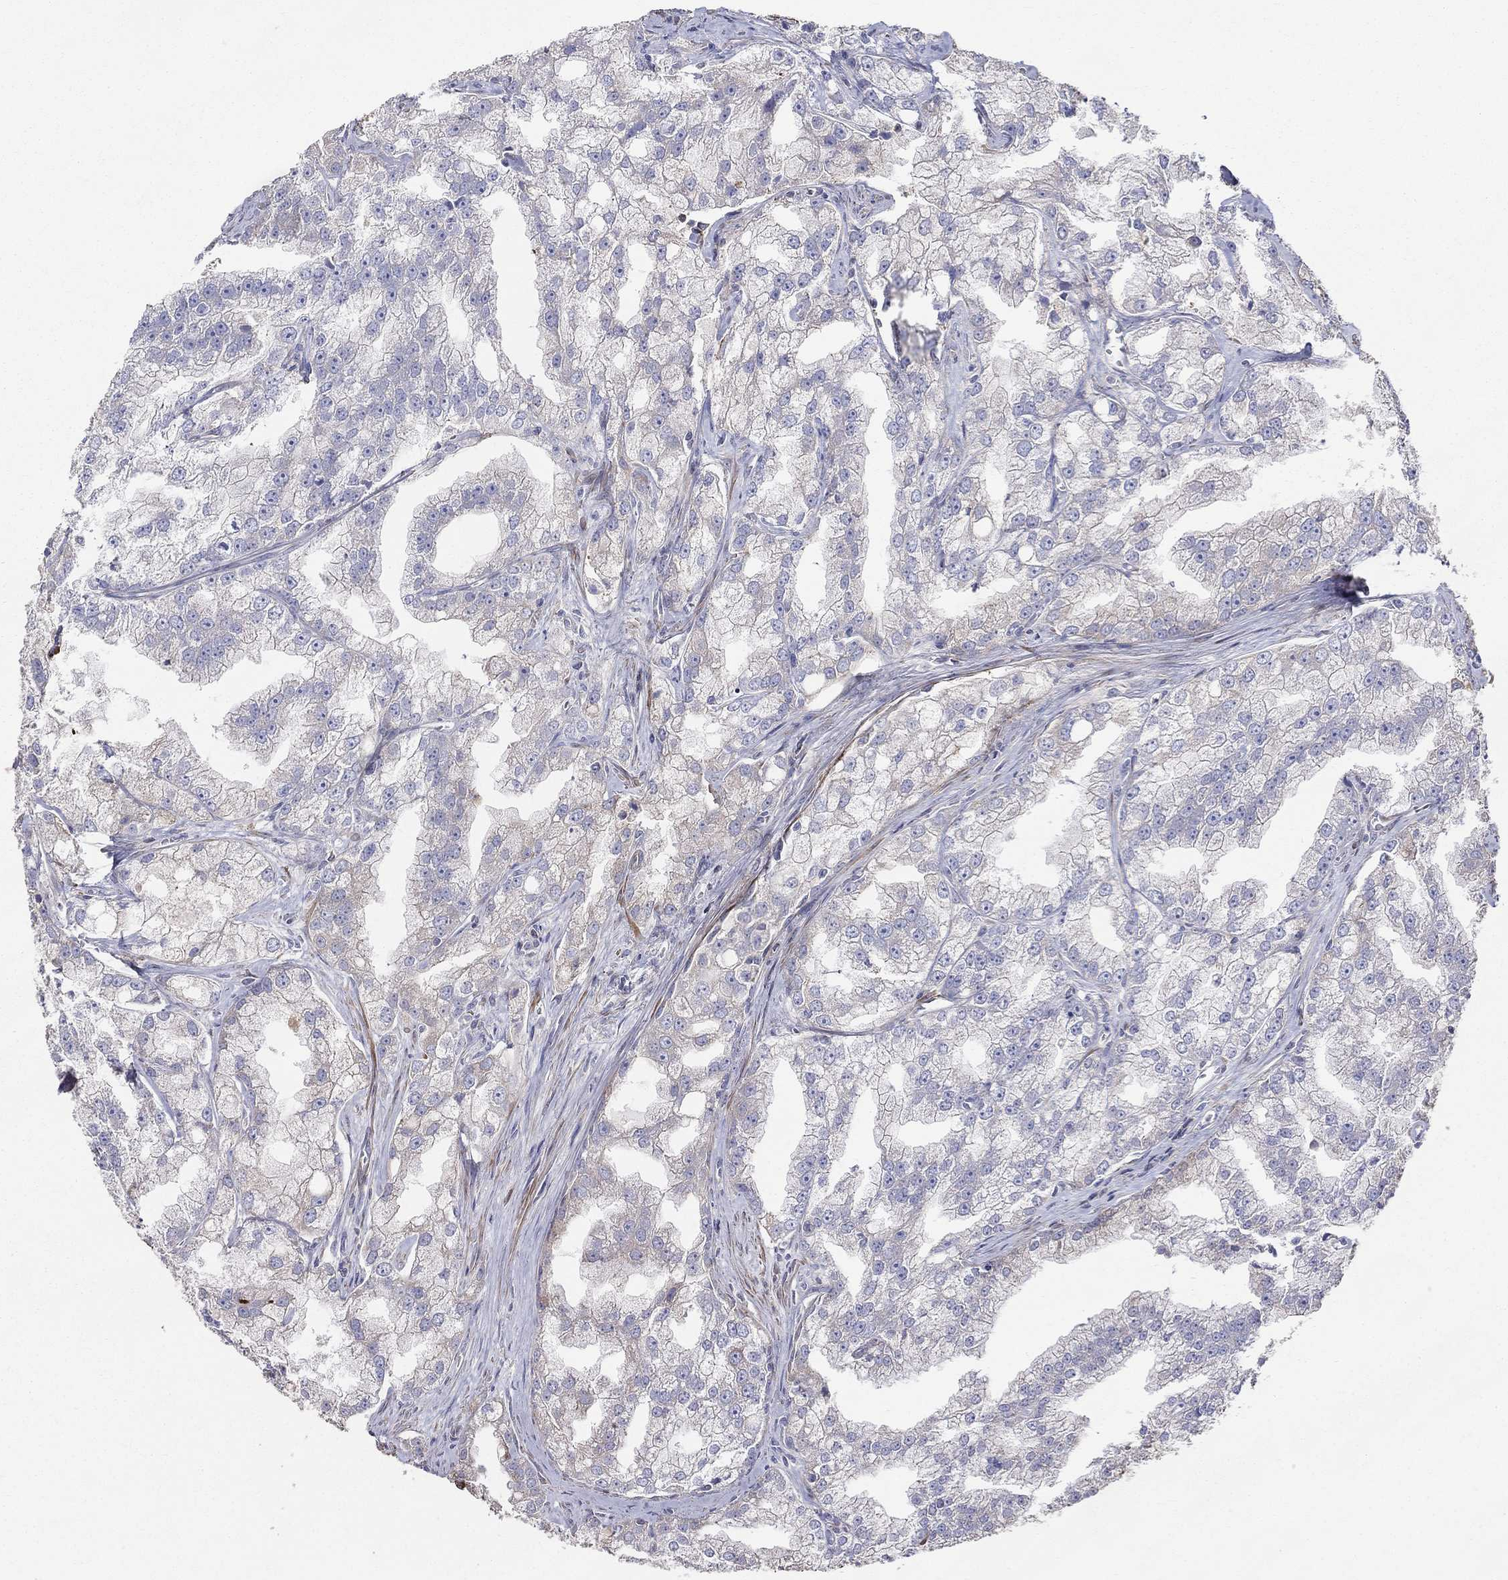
{"staining": {"intensity": "negative", "quantity": "none", "location": "none"}, "tissue": "prostate cancer", "cell_type": "Tumor cells", "image_type": "cancer", "snomed": [{"axis": "morphology", "description": "Adenocarcinoma, NOS"}, {"axis": "topography", "description": "Prostate"}], "caption": "Immunohistochemistry (IHC) image of neoplastic tissue: human prostate adenocarcinoma stained with DAB shows no significant protein expression in tumor cells.", "gene": "NPHP1", "patient": {"sex": "male", "age": 70}}